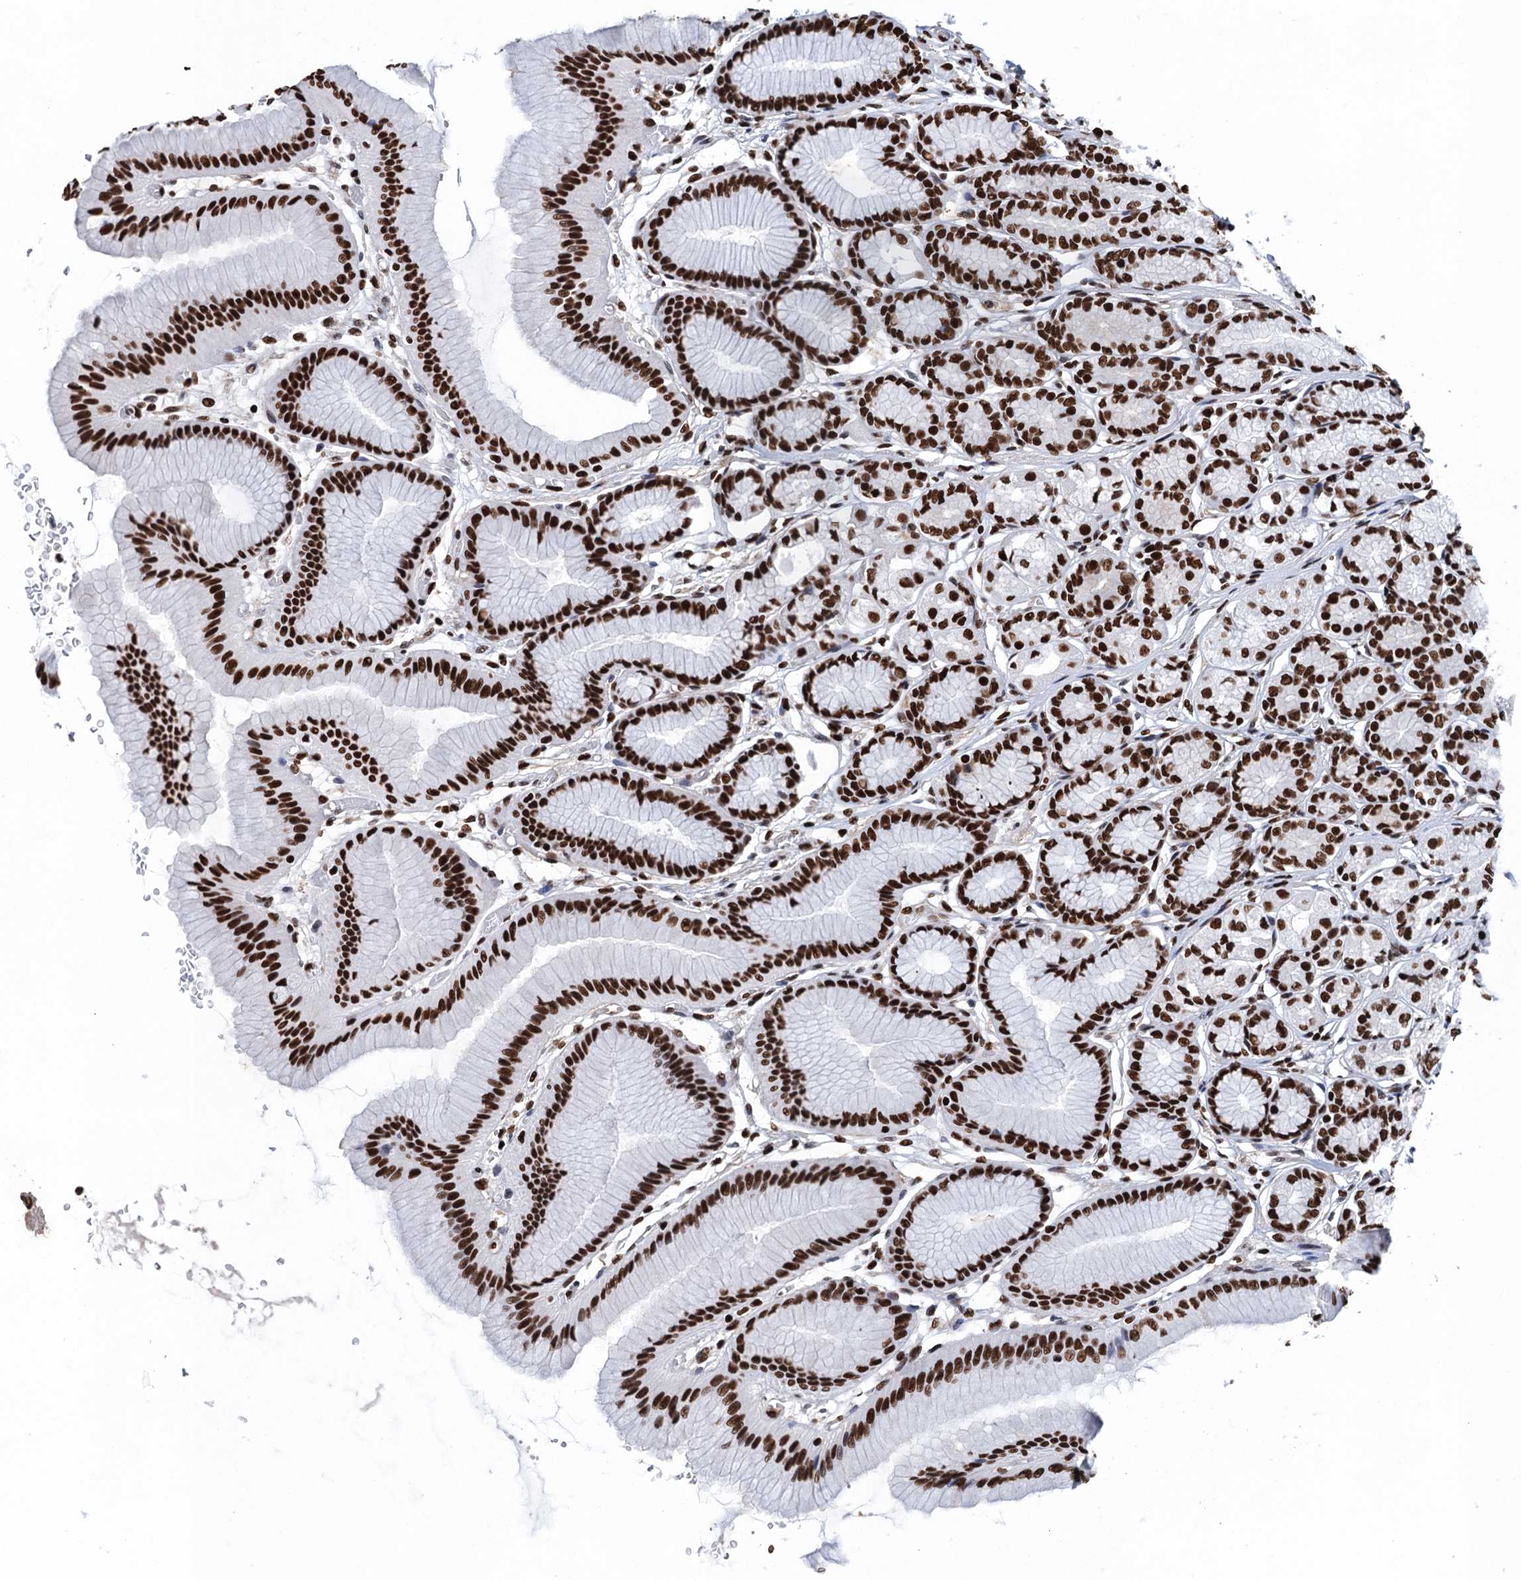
{"staining": {"intensity": "strong", "quantity": ">75%", "location": "nuclear"}, "tissue": "stomach", "cell_type": "Glandular cells", "image_type": "normal", "snomed": [{"axis": "morphology", "description": "Normal tissue, NOS"}, {"axis": "morphology", "description": "Adenocarcinoma, NOS"}, {"axis": "morphology", "description": "Adenocarcinoma, High grade"}, {"axis": "topography", "description": "Stomach, upper"}, {"axis": "topography", "description": "Stomach"}], "caption": "Protein expression analysis of benign stomach reveals strong nuclear staining in approximately >75% of glandular cells.", "gene": "UBA2", "patient": {"sex": "female", "age": 65}}